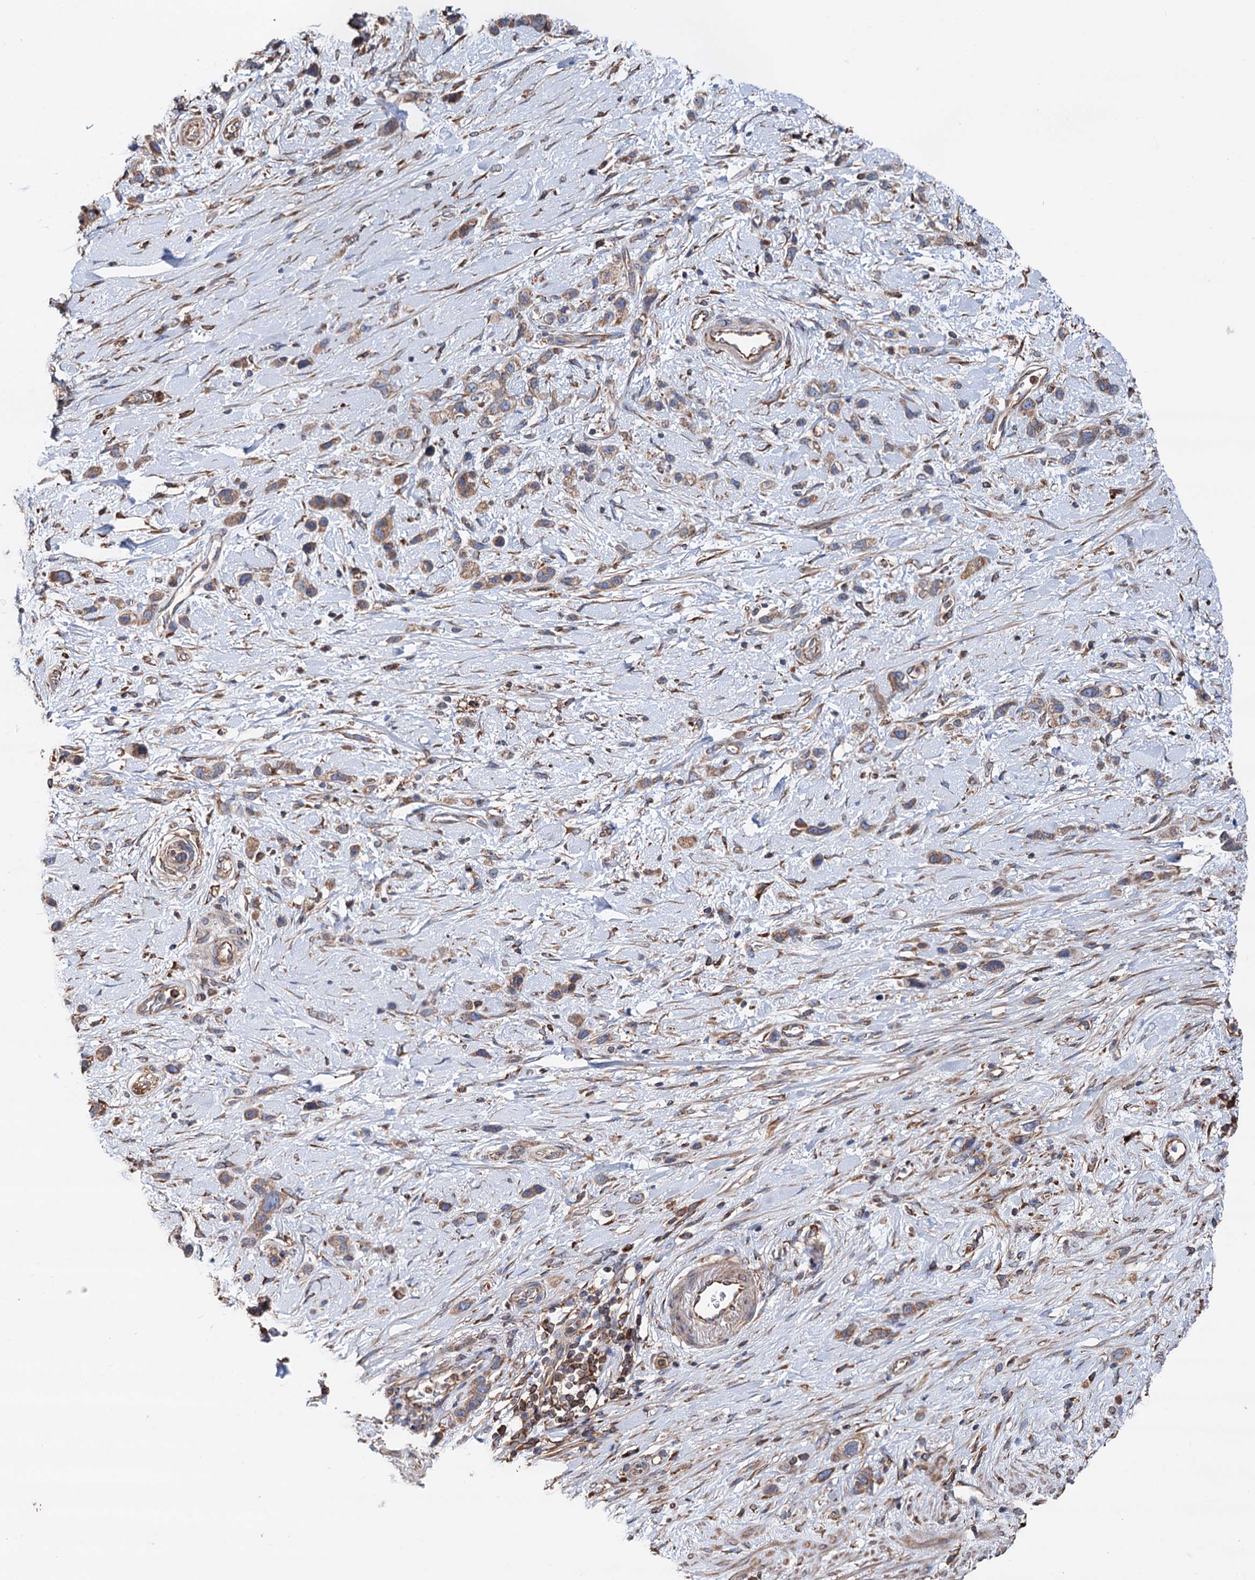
{"staining": {"intensity": "moderate", "quantity": ">75%", "location": "cytoplasmic/membranous"}, "tissue": "stomach cancer", "cell_type": "Tumor cells", "image_type": "cancer", "snomed": [{"axis": "morphology", "description": "Adenocarcinoma, NOS"}, {"axis": "morphology", "description": "Adenocarcinoma, High grade"}, {"axis": "topography", "description": "Stomach, upper"}, {"axis": "topography", "description": "Stomach, lower"}], "caption": "Approximately >75% of tumor cells in stomach cancer (adenocarcinoma) display moderate cytoplasmic/membranous protein positivity as visualized by brown immunohistochemical staining.", "gene": "ERP29", "patient": {"sex": "female", "age": 65}}